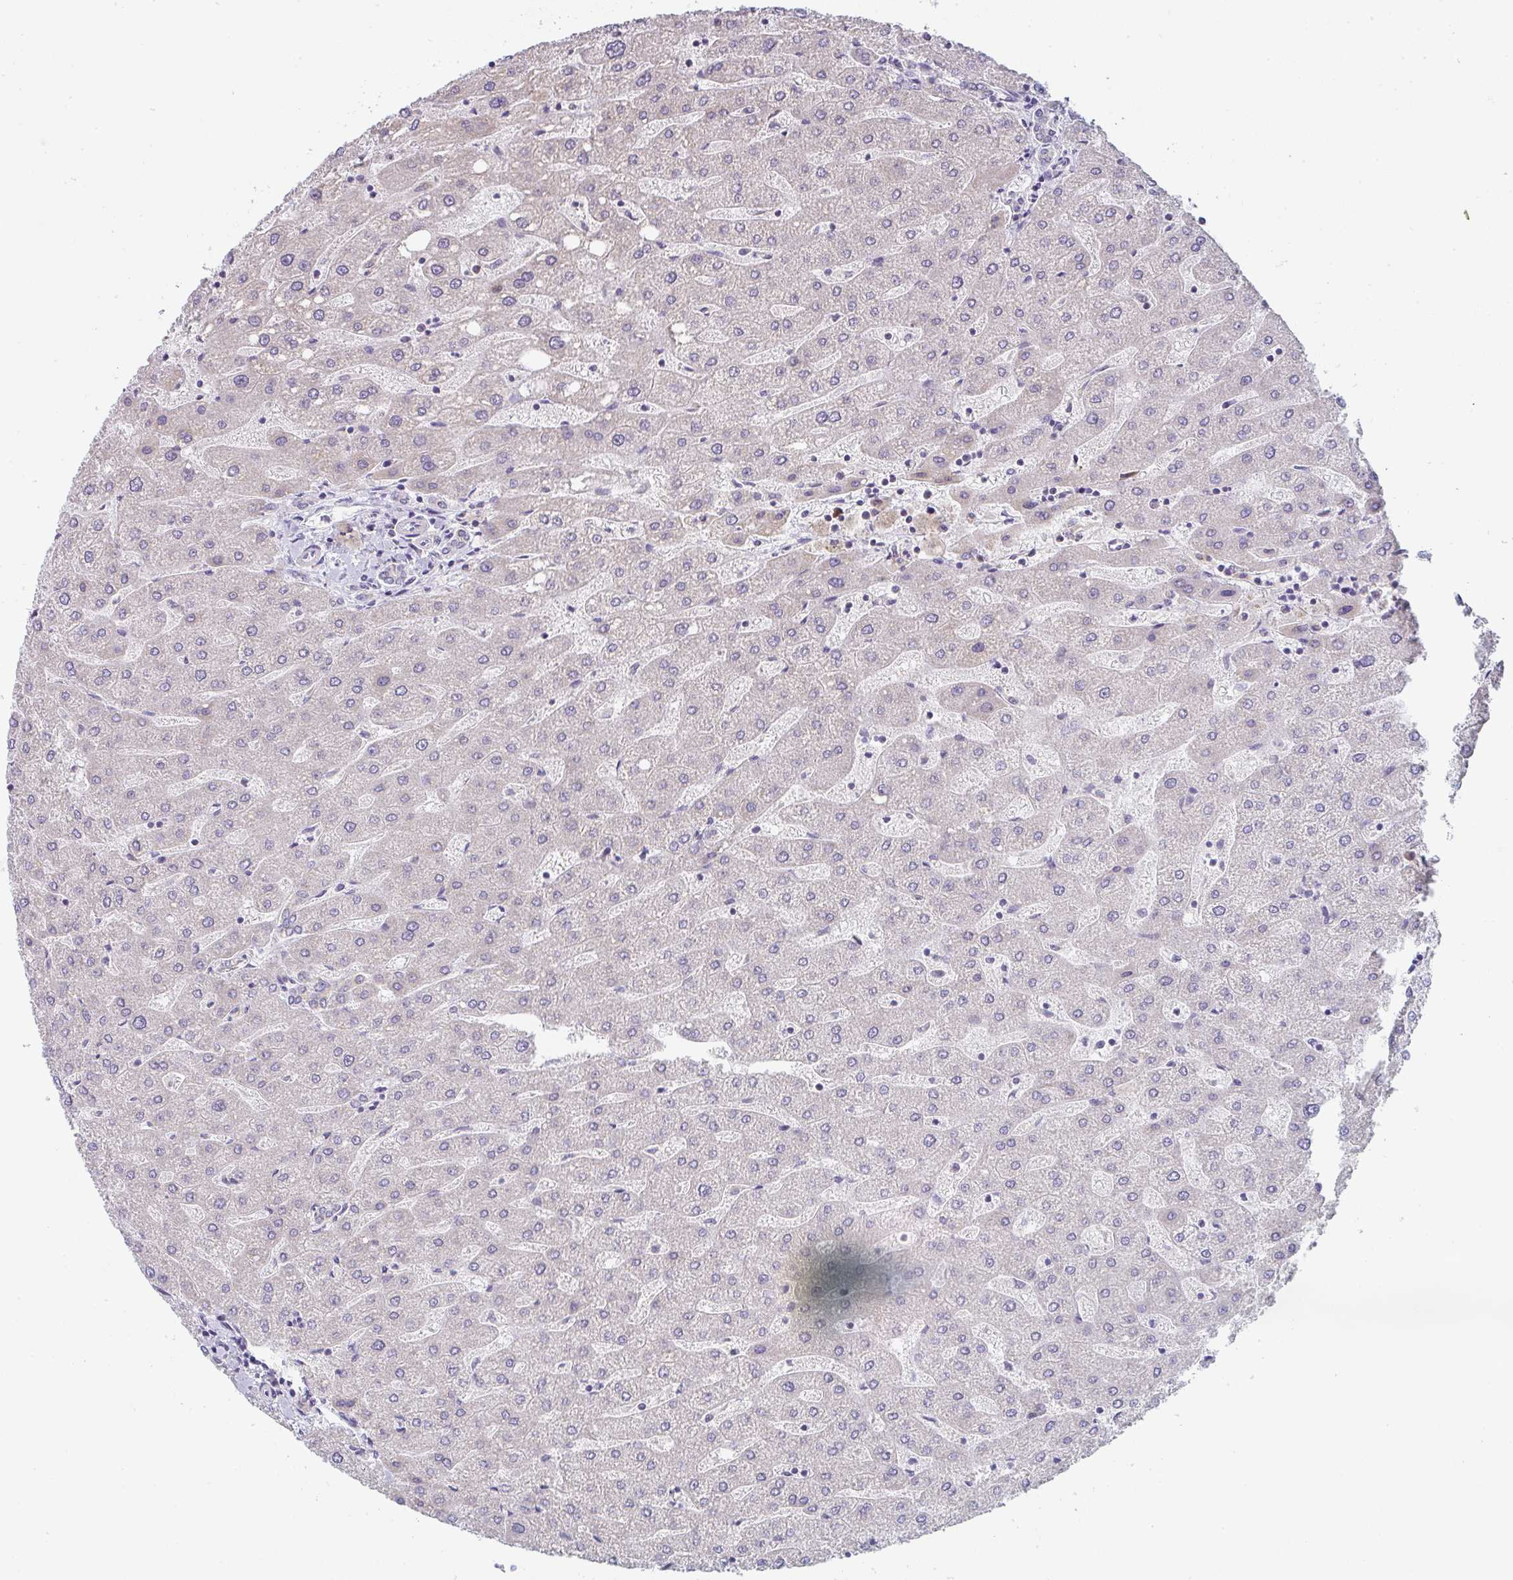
{"staining": {"intensity": "negative", "quantity": "none", "location": "none"}, "tissue": "liver", "cell_type": "Cholangiocytes", "image_type": "normal", "snomed": [{"axis": "morphology", "description": "Normal tissue, NOS"}, {"axis": "topography", "description": "Liver"}], "caption": "DAB immunohistochemical staining of benign human liver exhibits no significant staining in cholangiocytes.", "gene": "CACNA1S", "patient": {"sex": "male", "age": 67}}